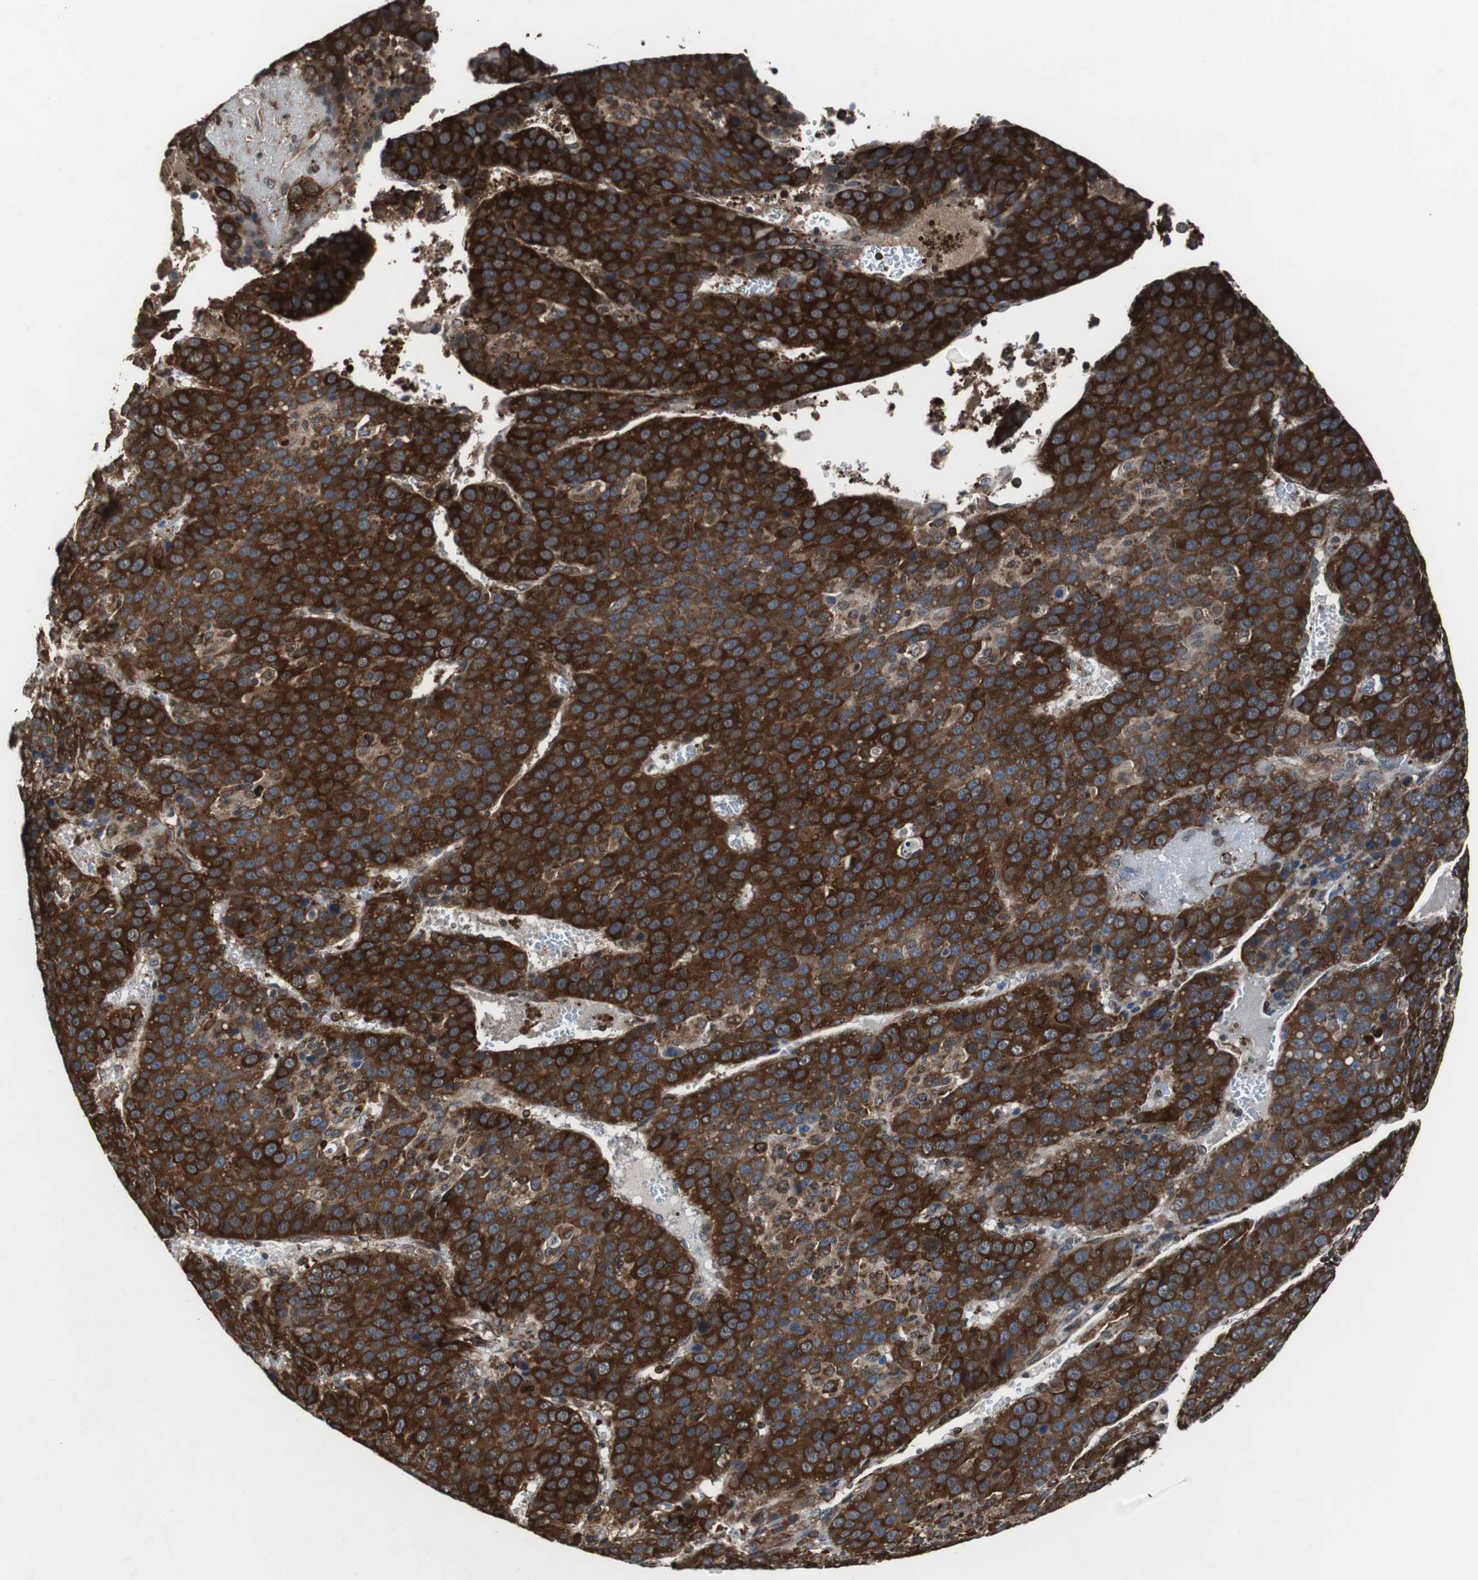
{"staining": {"intensity": "strong", "quantity": ">75%", "location": "cytoplasmic/membranous"}, "tissue": "liver cancer", "cell_type": "Tumor cells", "image_type": "cancer", "snomed": [{"axis": "morphology", "description": "Carcinoma, Hepatocellular, NOS"}, {"axis": "topography", "description": "Liver"}], "caption": "Protein expression analysis of hepatocellular carcinoma (liver) reveals strong cytoplasmic/membranous positivity in about >75% of tumor cells.", "gene": "USP10", "patient": {"sex": "female", "age": 53}}